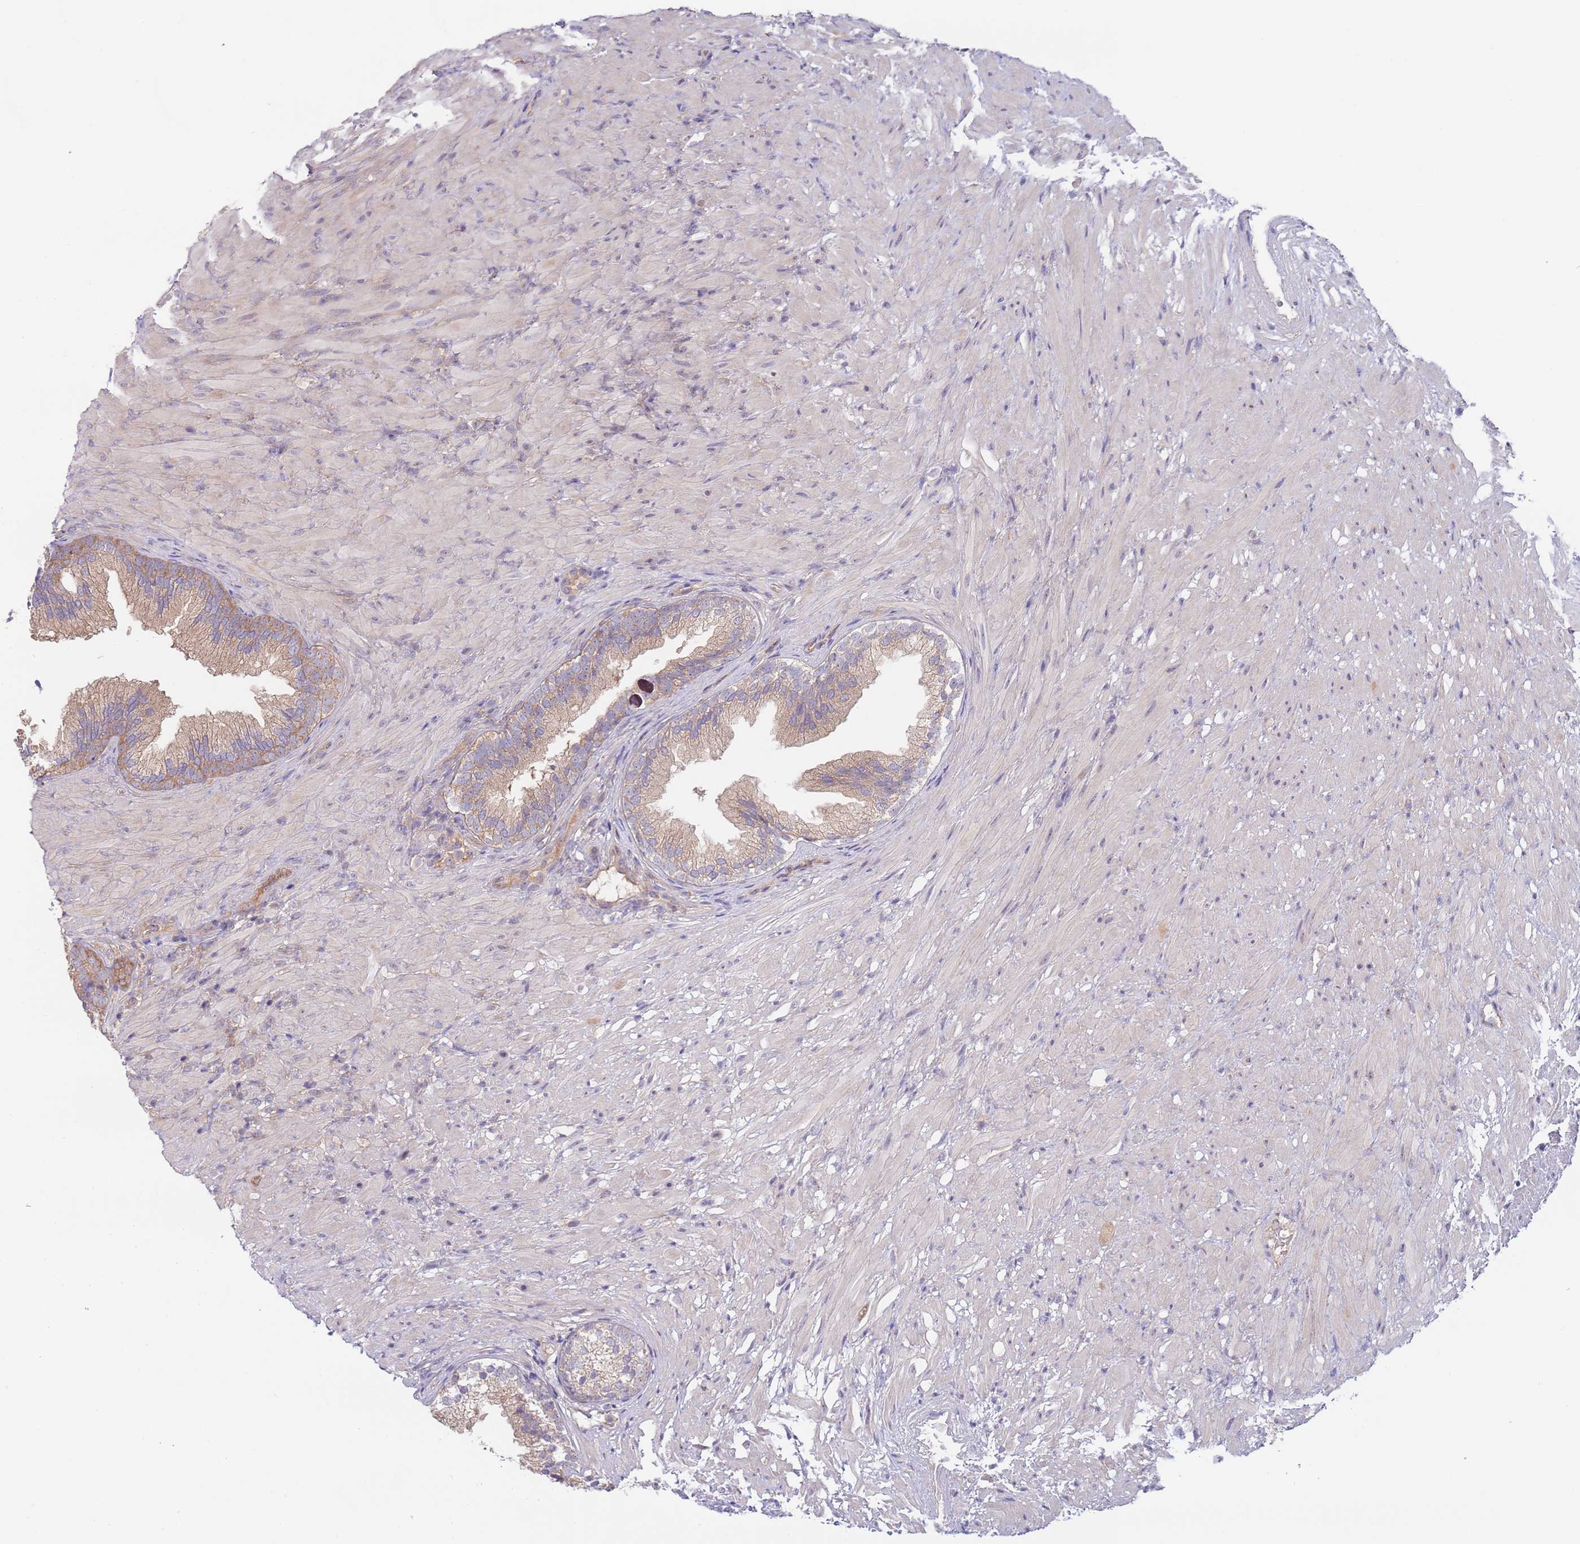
{"staining": {"intensity": "moderate", "quantity": ">75%", "location": "cytoplasmic/membranous"}, "tissue": "prostate", "cell_type": "Glandular cells", "image_type": "normal", "snomed": [{"axis": "morphology", "description": "Normal tissue, NOS"}, {"axis": "topography", "description": "Prostate"}], "caption": "Protein staining of unremarkable prostate displays moderate cytoplasmic/membranous staining in approximately >75% of glandular cells. (DAB (3,3'-diaminobenzidine) = brown stain, brightfield microscopy at high magnification).", "gene": "EIF3F", "patient": {"sex": "male", "age": 76}}